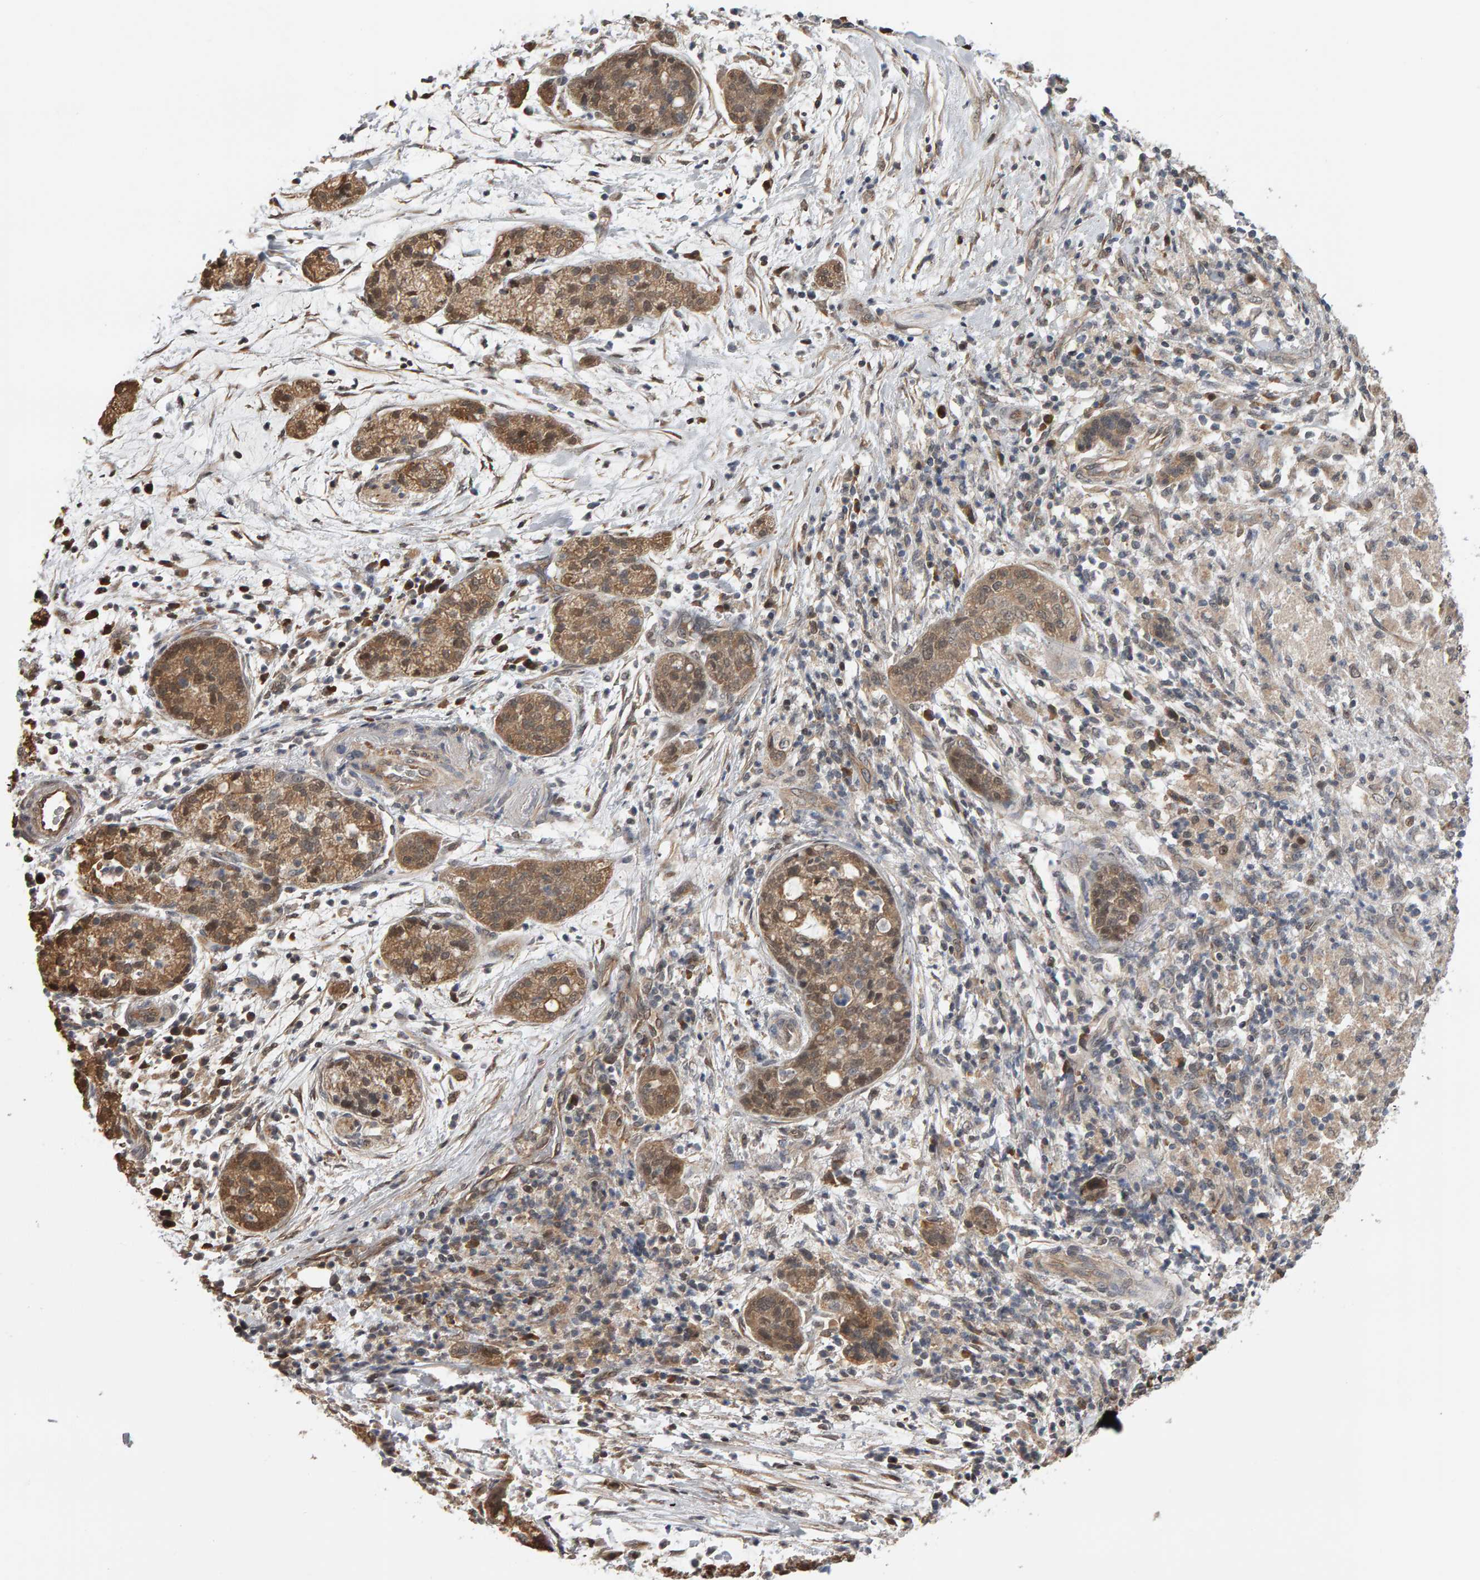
{"staining": {"intensity": "moderate", "quantity": ">75%", "location": "cytoplasmic/membranous"}, "tissue": "pancreatic cancer", "cell_type": "Tumor cells", "image_type": "cancer", "snomed": [{"axis": "morphology", "description": "Adenocarcinoma, NOS"}, {"axis": "topography", "description": "Pancreas"}], "caption": "Human adenocarcinoma (pancreatic) stained with a protein marker shows moderate staining in tumor cells.", "gene": "COASY", "patient": {"sex": "female", "age": 78}}